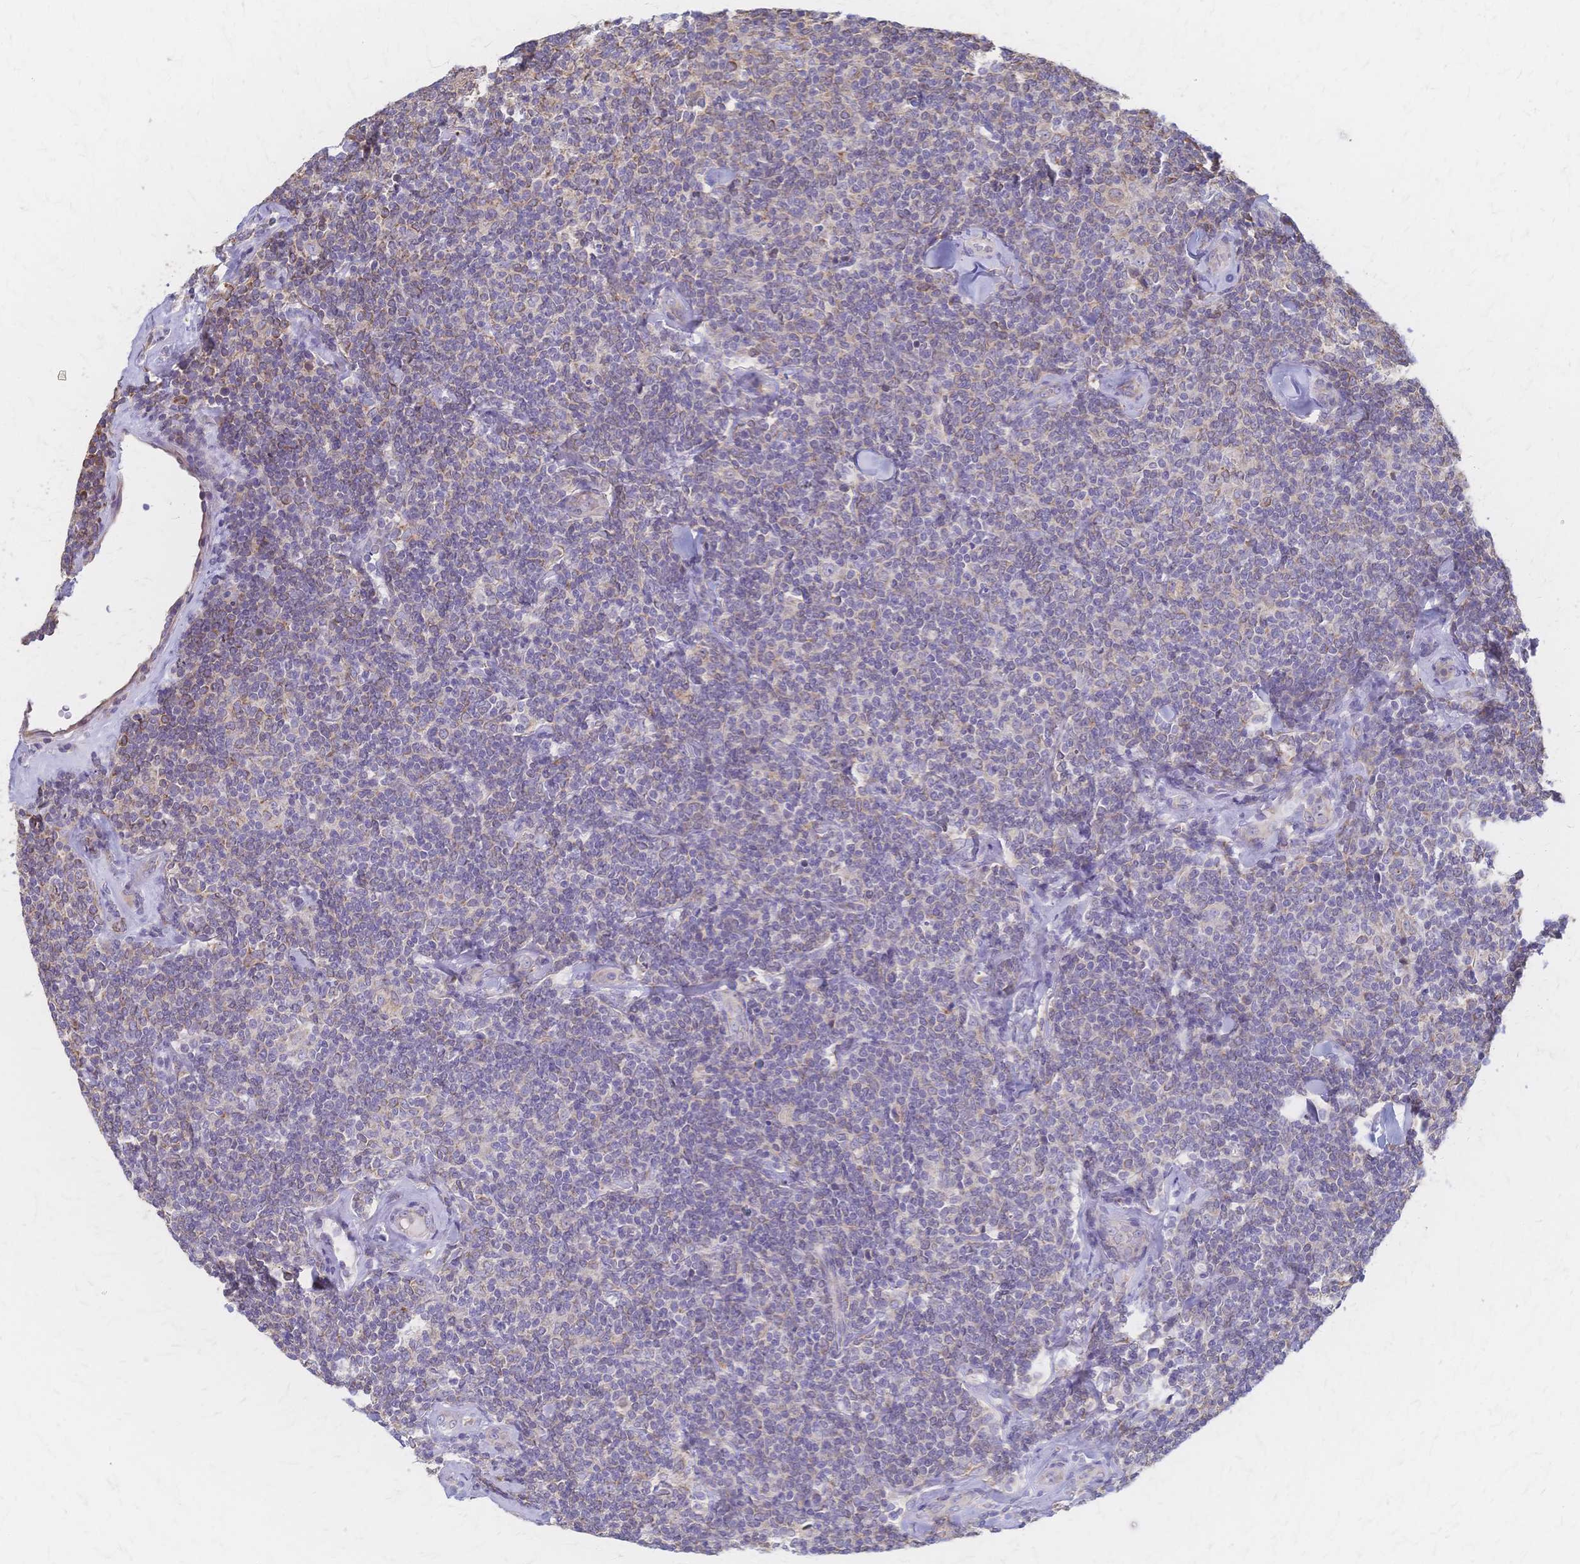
{"staining": {"intensity": "negative", "quantity": "none", "location": "none"}, "tissue": "lymphoma", "cell_type": "Tumor cells", "image_type": "cancer", "snomed": [{"axis": "morphology", "description": "Malignant lymphoma, non-Hodgkin's type, Low grade"}, {"axis": "topography", "description": "Lymph node"}], "caption": "This is an immunohistochemistry (IHC) micrograph of low-grade malignant lymphoma, non-Hodgkin's type. There is no positivity in tumor cells.", "gene": "CYB5A", "patient": {"sex": "female", "age": 56}}